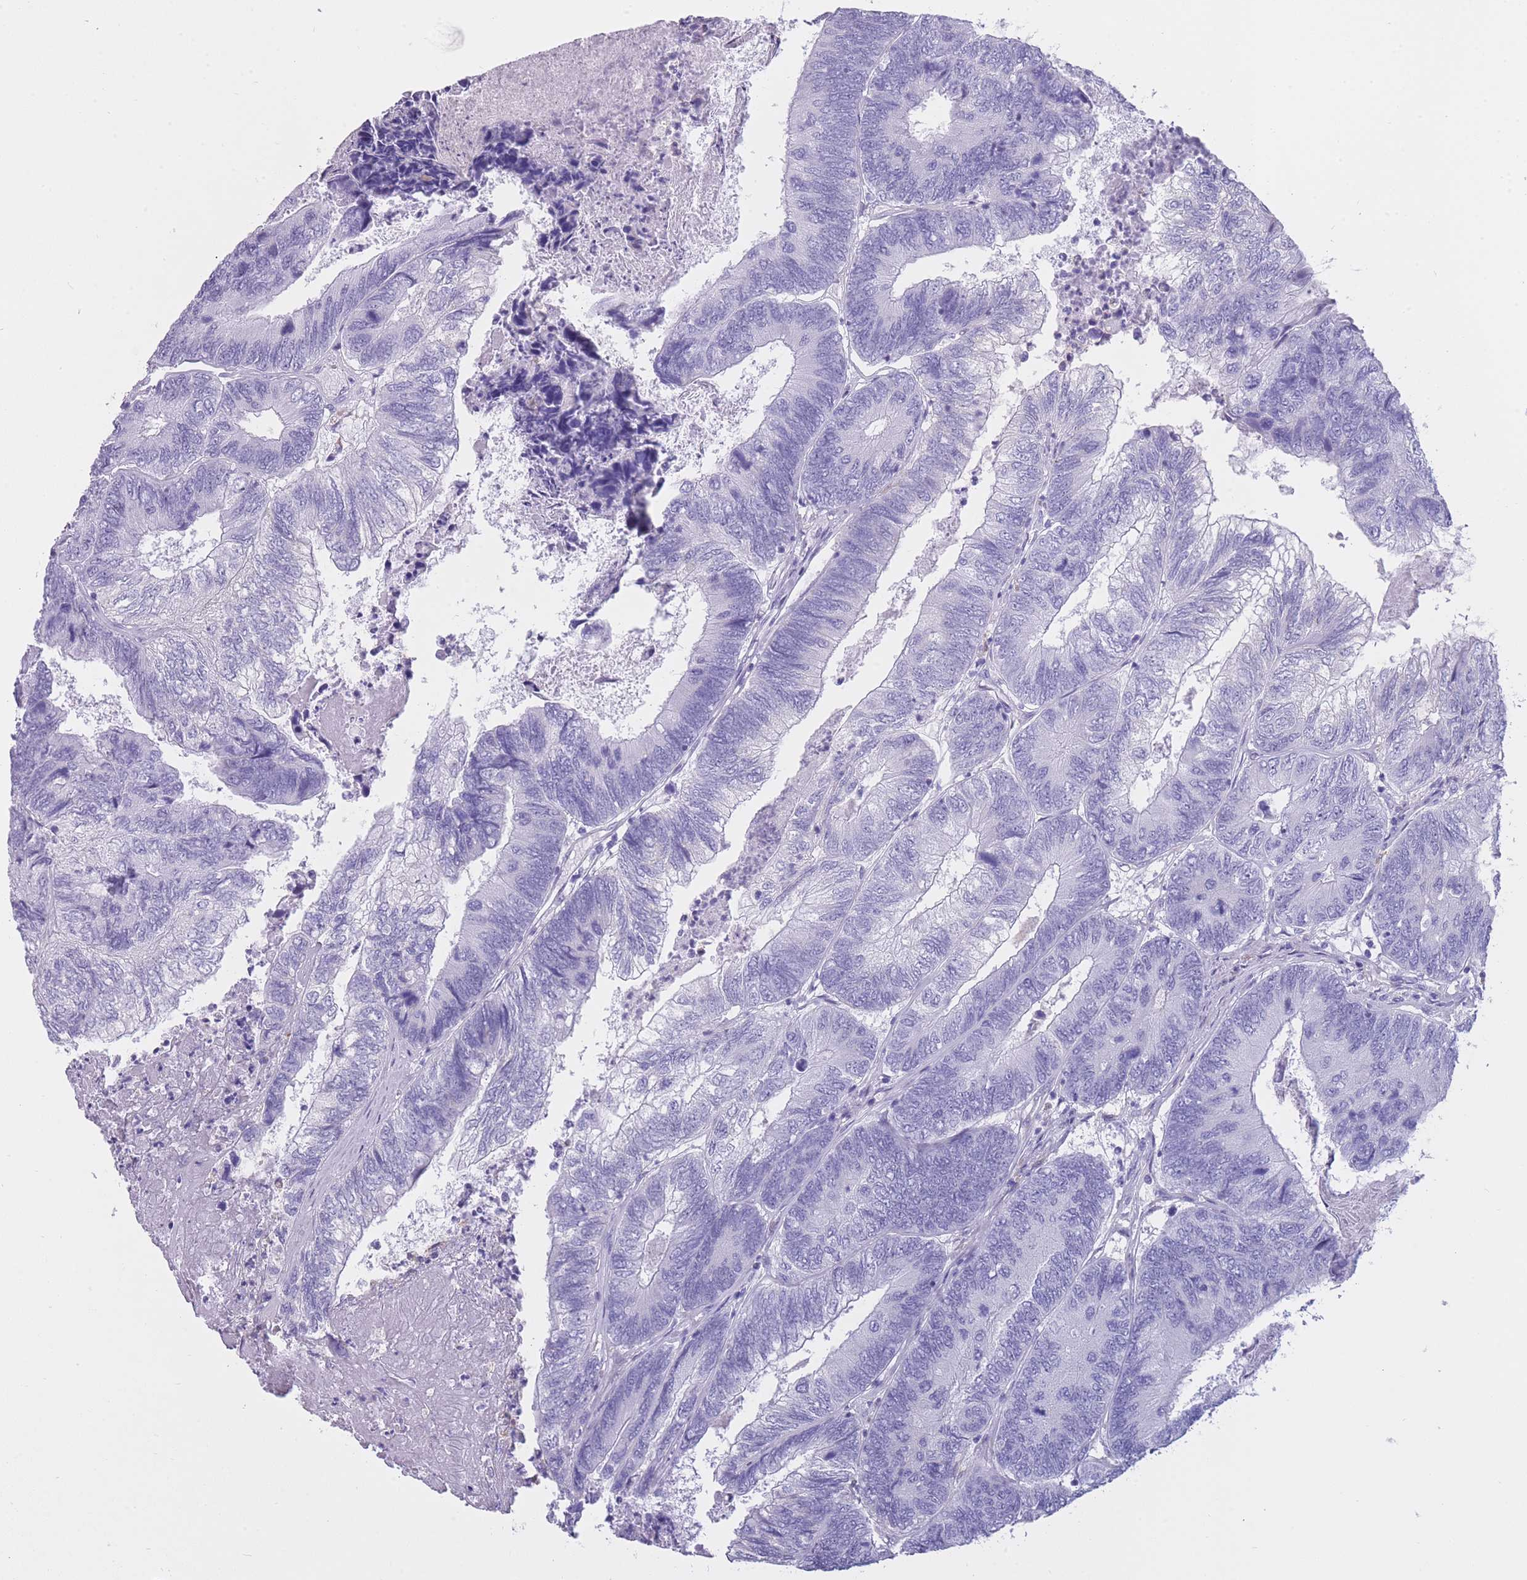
{"staining": {"intensity": "negative", "quantity": "none", "location": "none"}, "tissue": "colorectal cancer", "cell_type": "Tumor cells", "image_type": "cancer", "snomed": [{"axis": "morphology", "description": "Adenocarcinoma, NOS"}, {"axis": "topography", "description": "Colon"}], "caption": "High magnification brightfield microscopy of colorectal cancer (adenocarcinoma) stained with DAB (brown) and counterstained with hematoxylin (blue): tumor cells show no significant staining.", "gene": "ZNF662", "patient": {"sex": "female", "age": 67}}